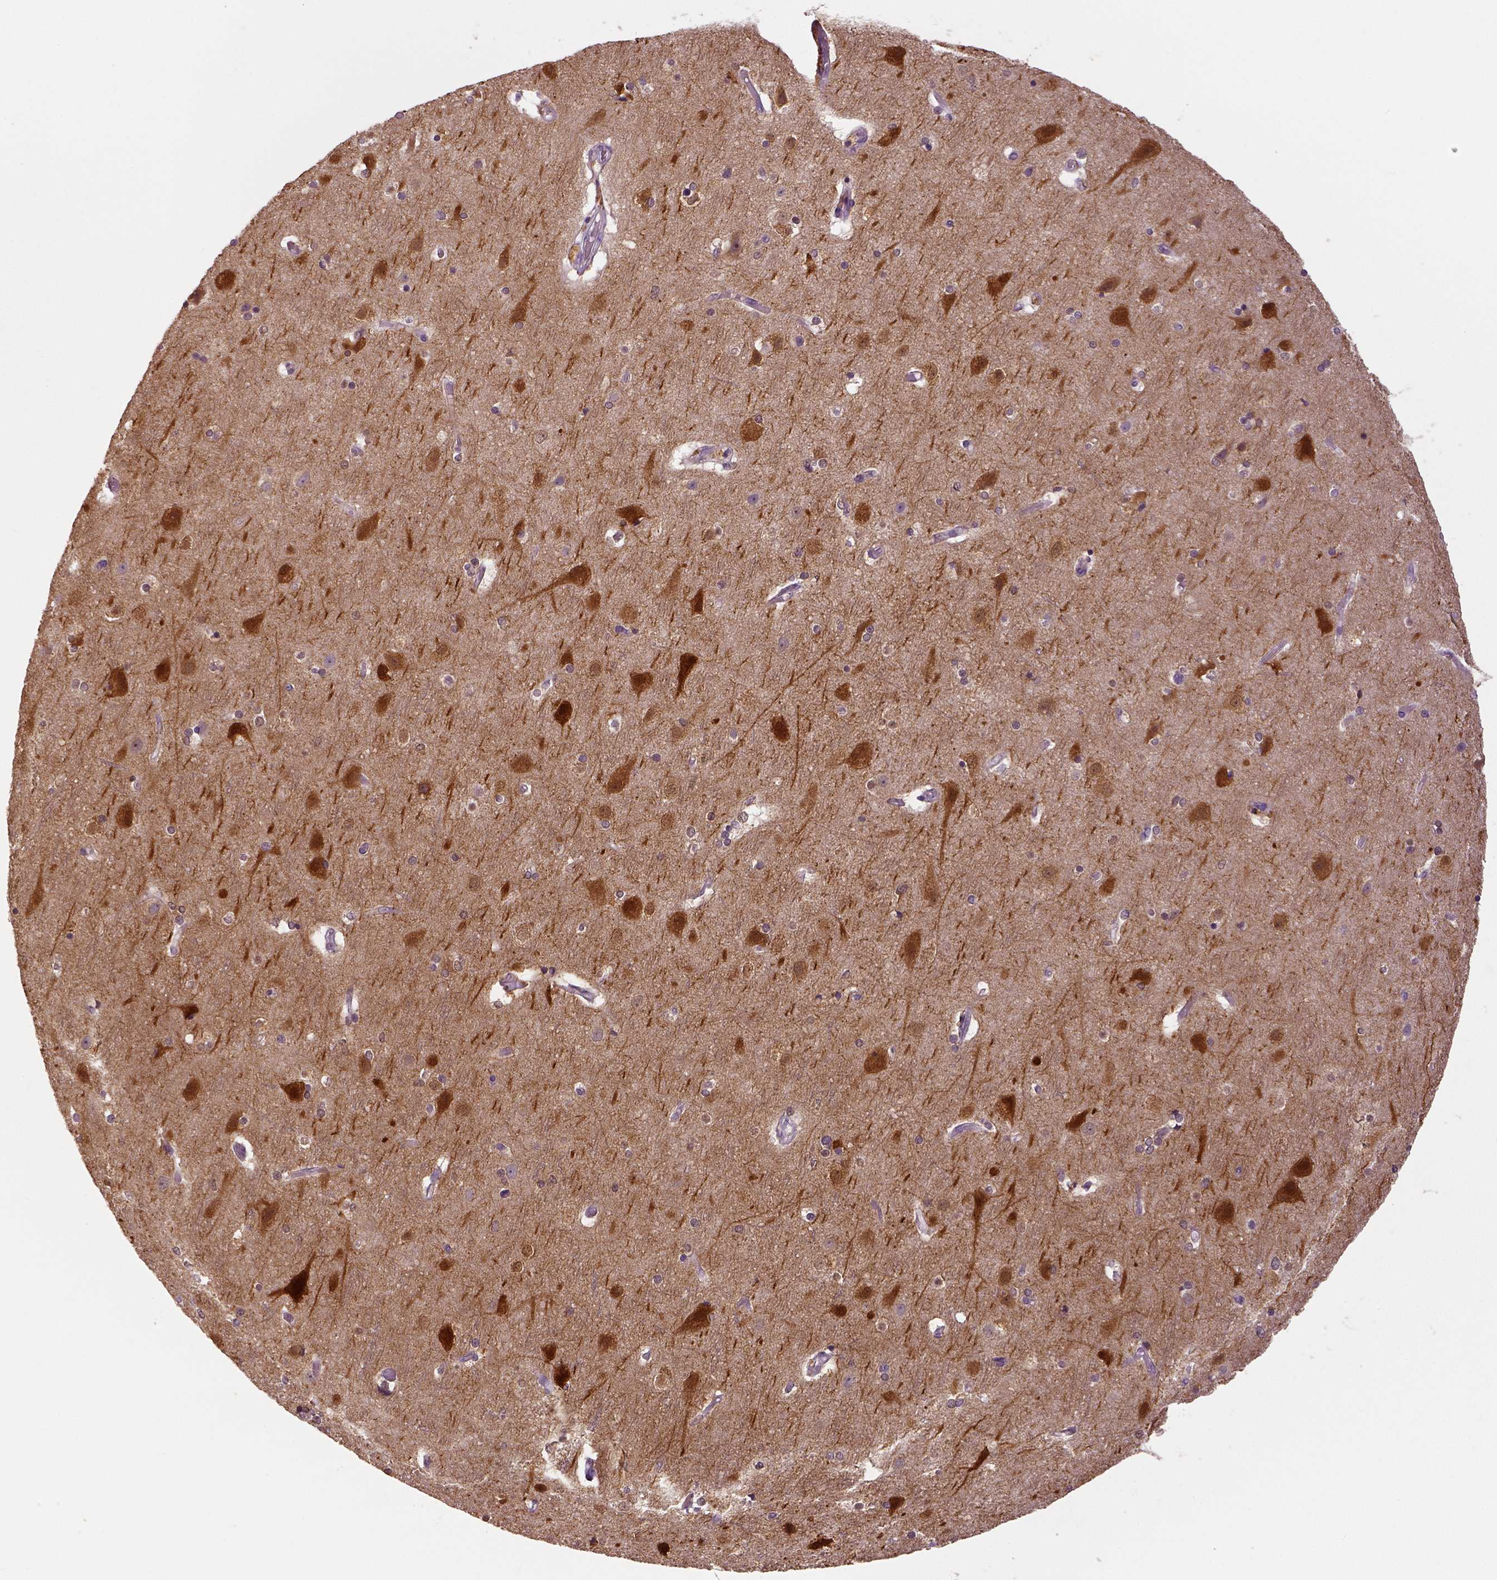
{"staining": {"intensity": "negative", "quantity": "none", "location": "none"}, "tissue": "cerebral cortex", "cell_type": "Endothelial cells", "image_type": "normal", "snomed": [{"axis": "morphology", "description": "Normal tissue, NOS"}, {"axis": "topography", "description": "Cerebral cortex"}], "caption": "Endothelial cells show no significant protein positivity in benign cerebral cortex. (DAB IHC with hematoxylin counter stain).", "gene": "NECAB1", "patient": {"sex": "female", "age": 52}}